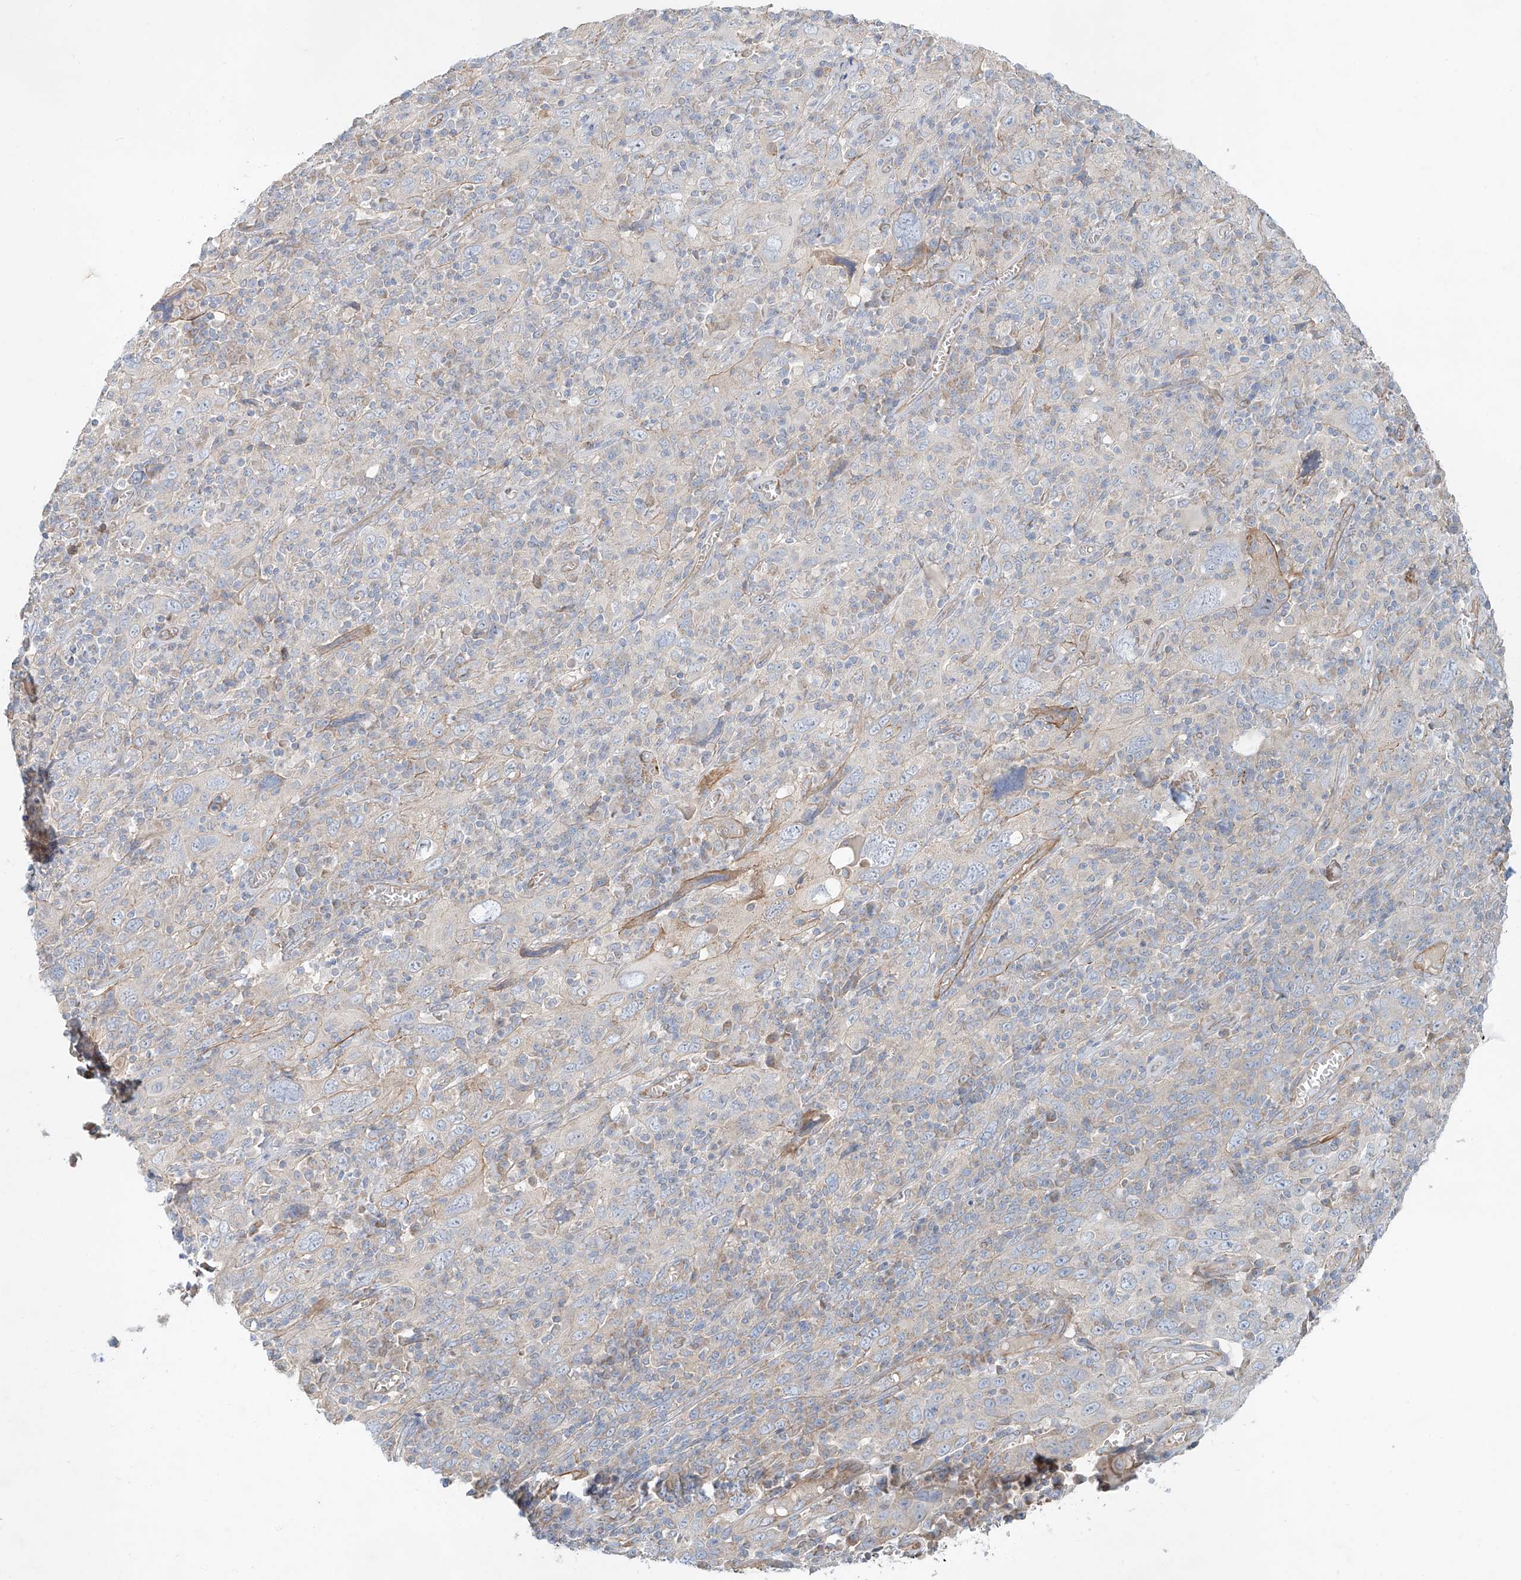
{"staining": {"intensity": "negative", "quantity": "none", "location": "none"}, "tissue": "cervical cancer", "cell_type": "Tumor cells", "image_type": "cancer", "snomed": [{"axis": "morphology", "description": "Squamous cell carcinoma, NOS"}, {"axis": "topography", "description": "Cervix"}], "caption": "Cervical cancer was stained to show a protein in brown. There is no significant staining in tumor cells. Nuclei are stained in blue.", "gene": "AJM1", "patient": {"sex": "female", "age": 46}}